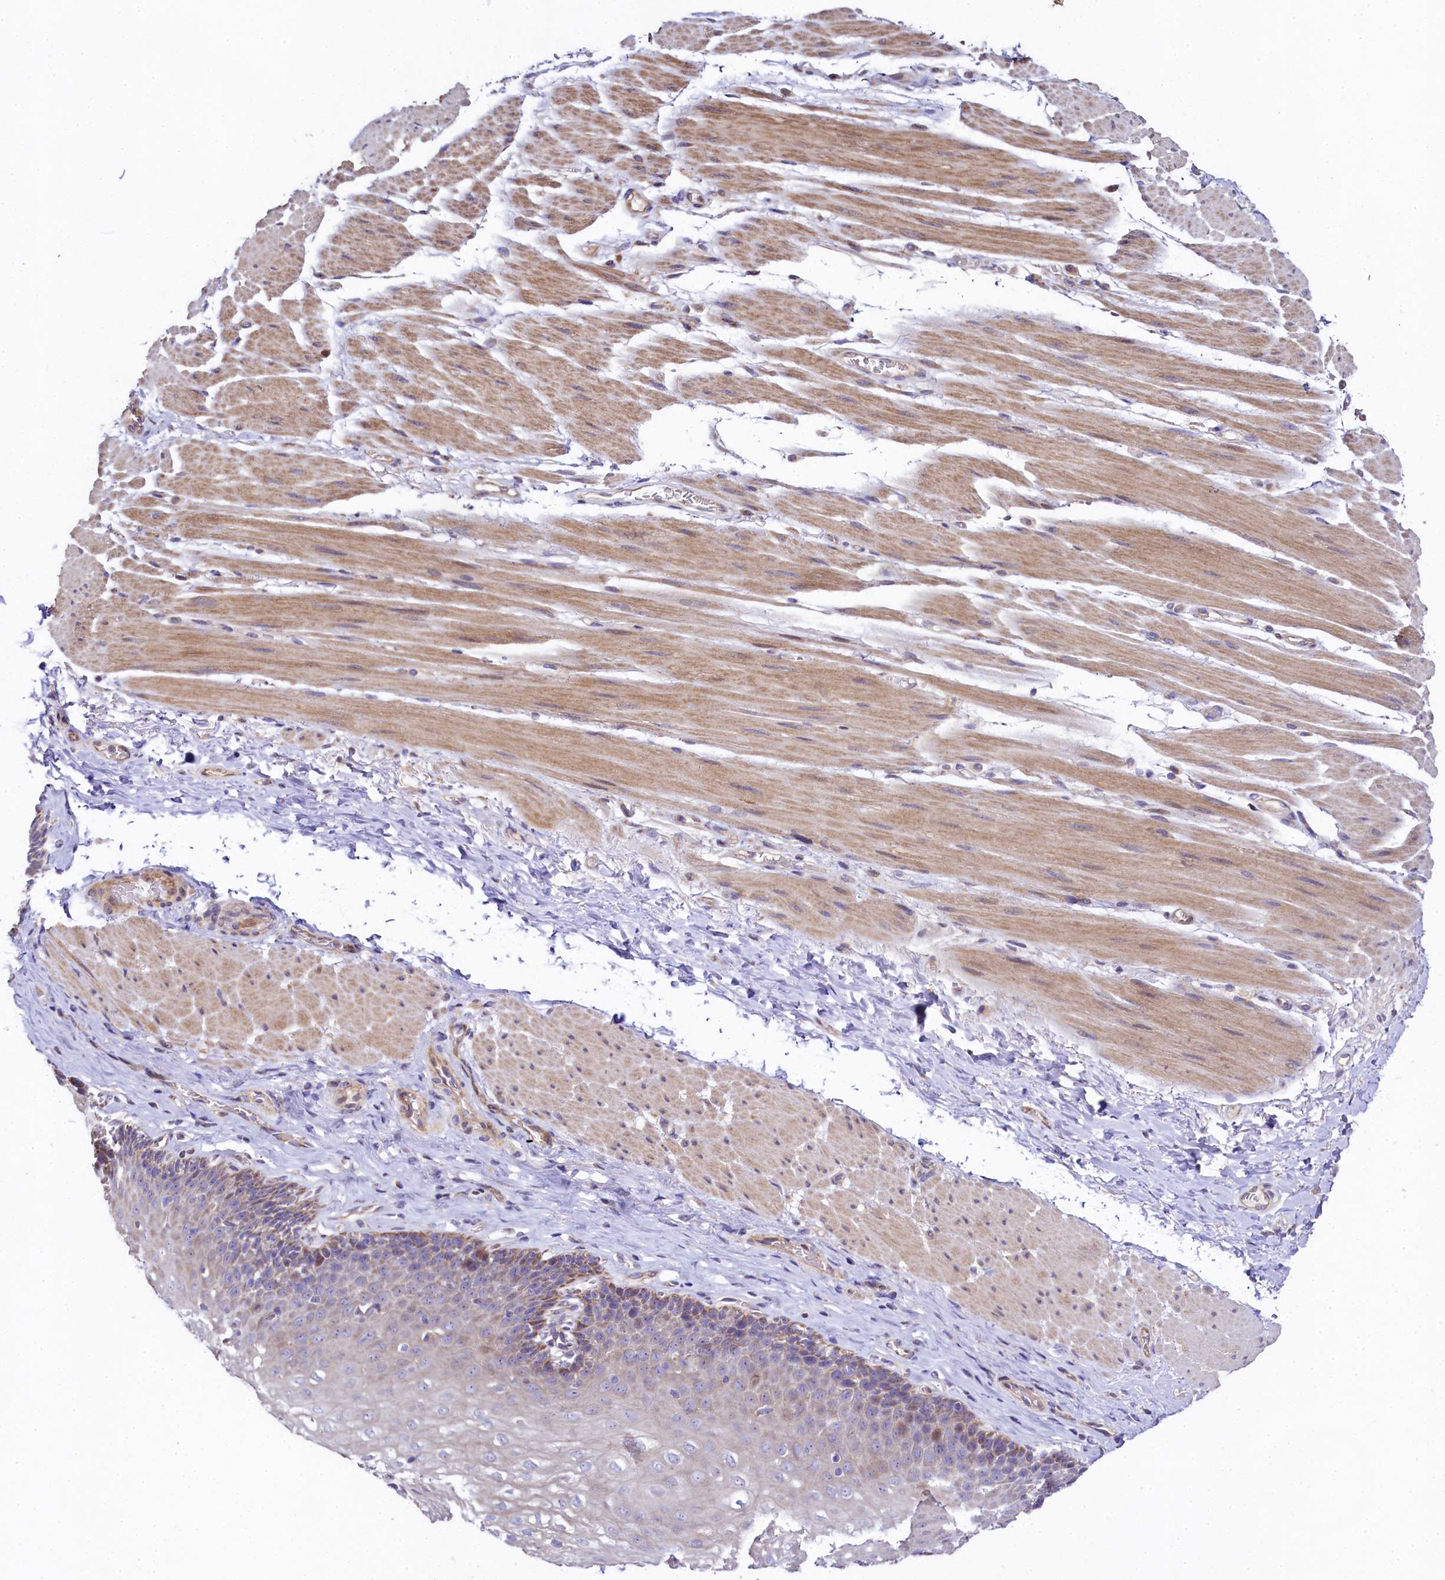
{"staining": {"intensity": "weak", "quantity": "25%-75%", "location": "cytoplasmic/membranous"}, "tissue": "esophagus", "cell_type": "Squamous epithelial cells", "image_type": "normal", "snomed": [{"axis": "morphology", "description": "Normal tissue, NOS"}, {"axis": "topography", "description": "Esophagus"}], "caption": "Esophagus was stained to show a protein in brown. There is low levels of weak cytoplasmic/membranous positivity in approximately 25%-75% of squamous epithelial cells. Nuclei are stained in blue.", "gene": "FXYD6", "patient": {"sex": "female", "age": 66}}